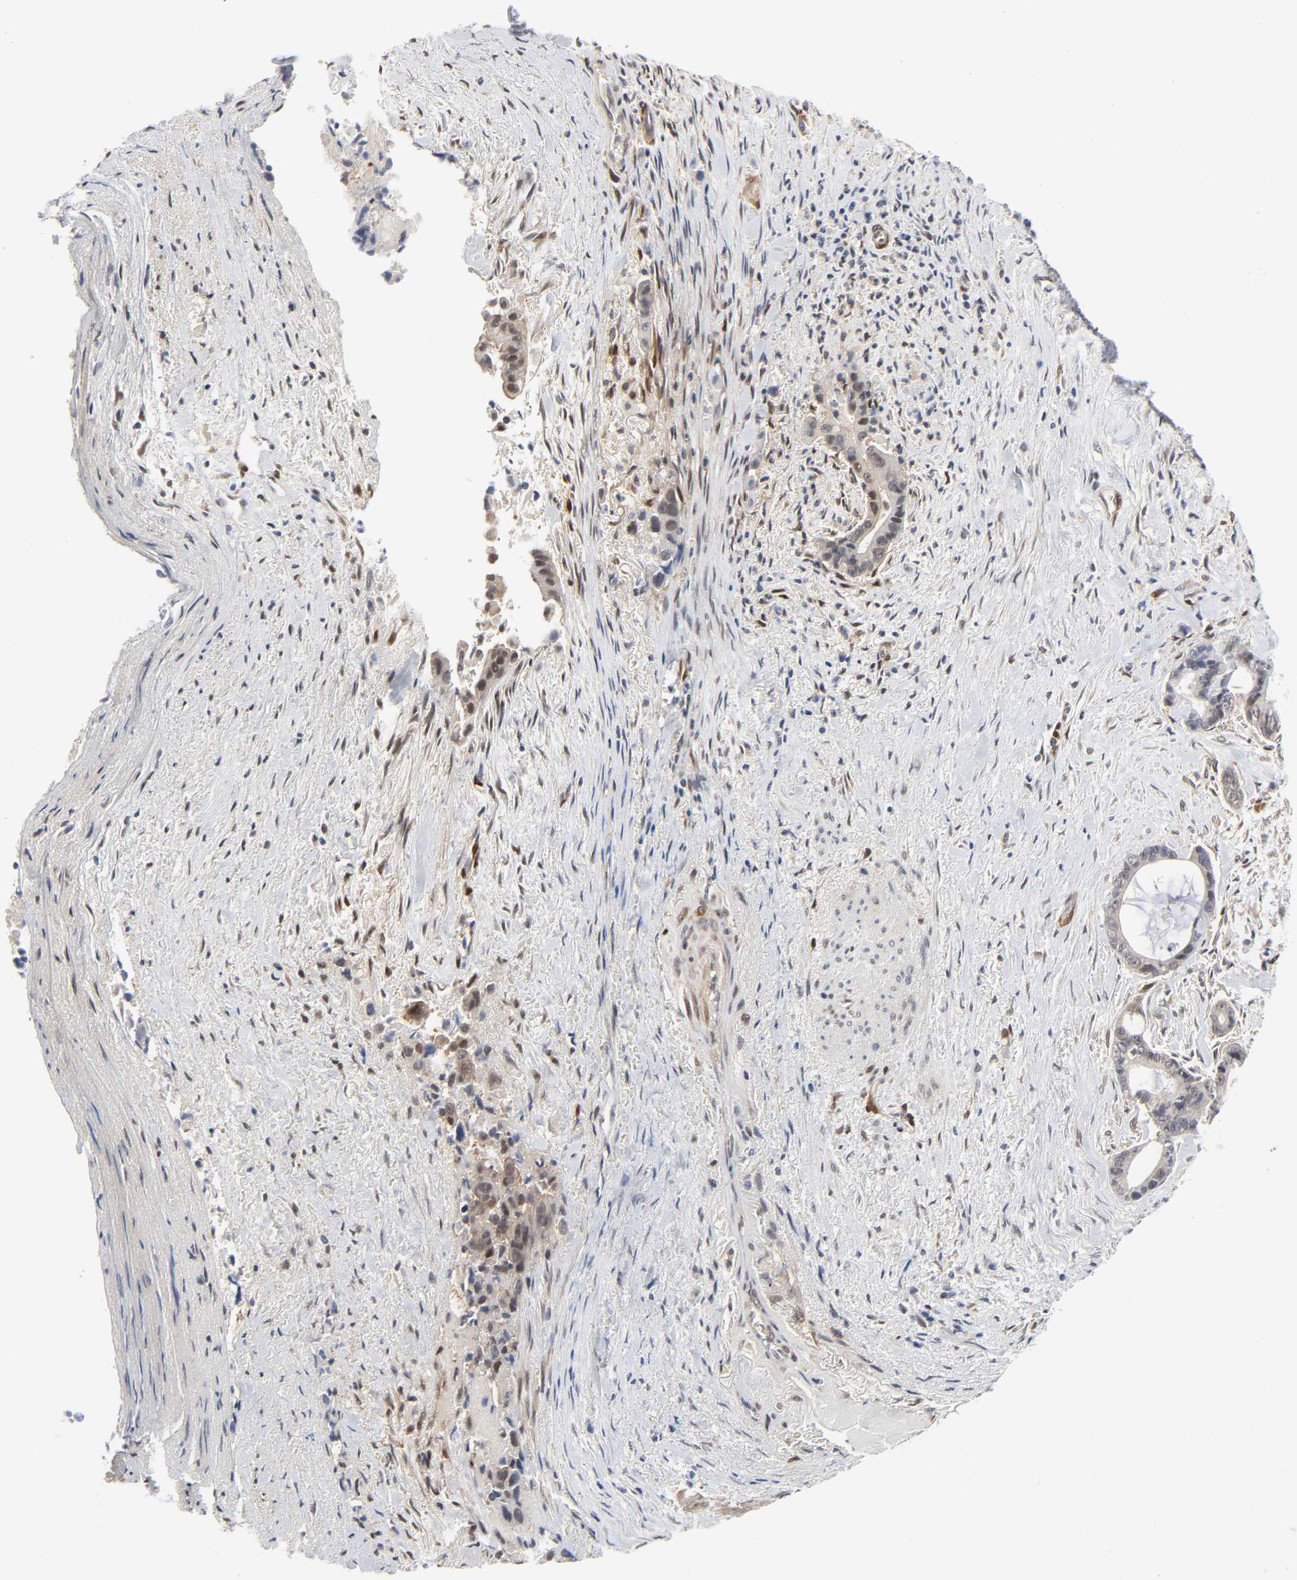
{"staining": {"intensity": "weak", "quantity": ">75%", "location": "cytoplasmic/membranous"}, "tissue": "liver cancer", "cell_type": "Tumor cells", "image_type": "cancer", "snomed": [{"axis": "morphology", "description": "Cholangiocarcinoma"}, {"axis": "topography", "description": "Liver"}], "caption": "The histopathology image reveals immunohistochemical staining of liver cancer. There is weak cytoplasmic/membranous staining is present in about >75% of tumor cells.", "gene": "PTEN", "patient": {"sex": "female", "age": 55}}